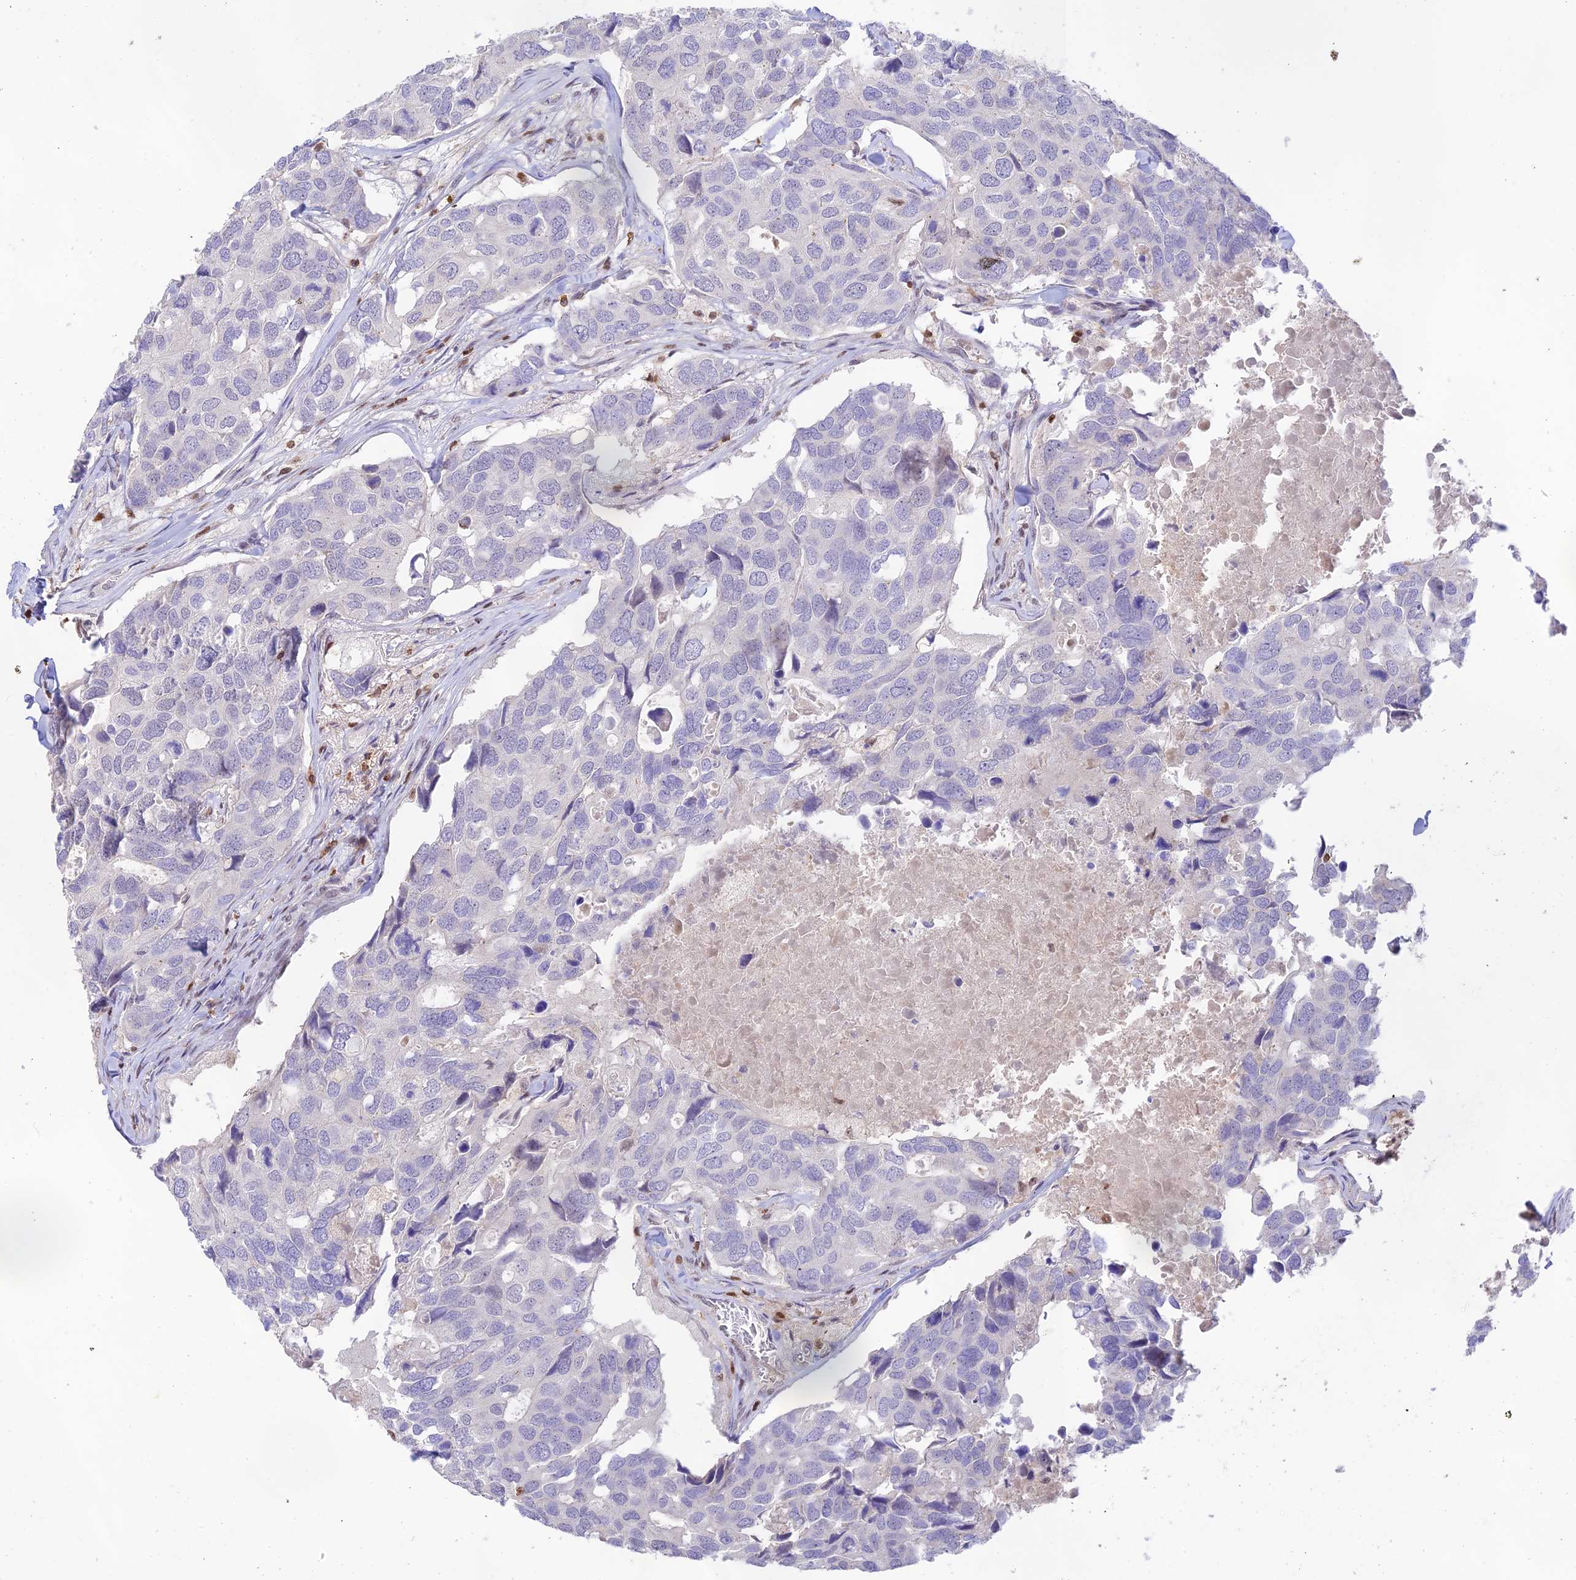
{"staining": {"intensity": "negative", "quantity": "none", "location": "none"}, "tissue": "breast cancer", "cell_type": "Tumor cells", "image_type": "cancer", "snomed": [{"axis": "morphology", "description": "Duct carcinoma"}, {"axis": "topography", "description": "Breast"}], "caption": "DAB immunohistochemical staining of human infiltrating ductal carcinoma (breast) displays no significant expression in tumor cells. (IHC, brightfield microscopy, high magnification).", "gene": "DENND1C", "patient": {"sex": "female", "age": 83}}